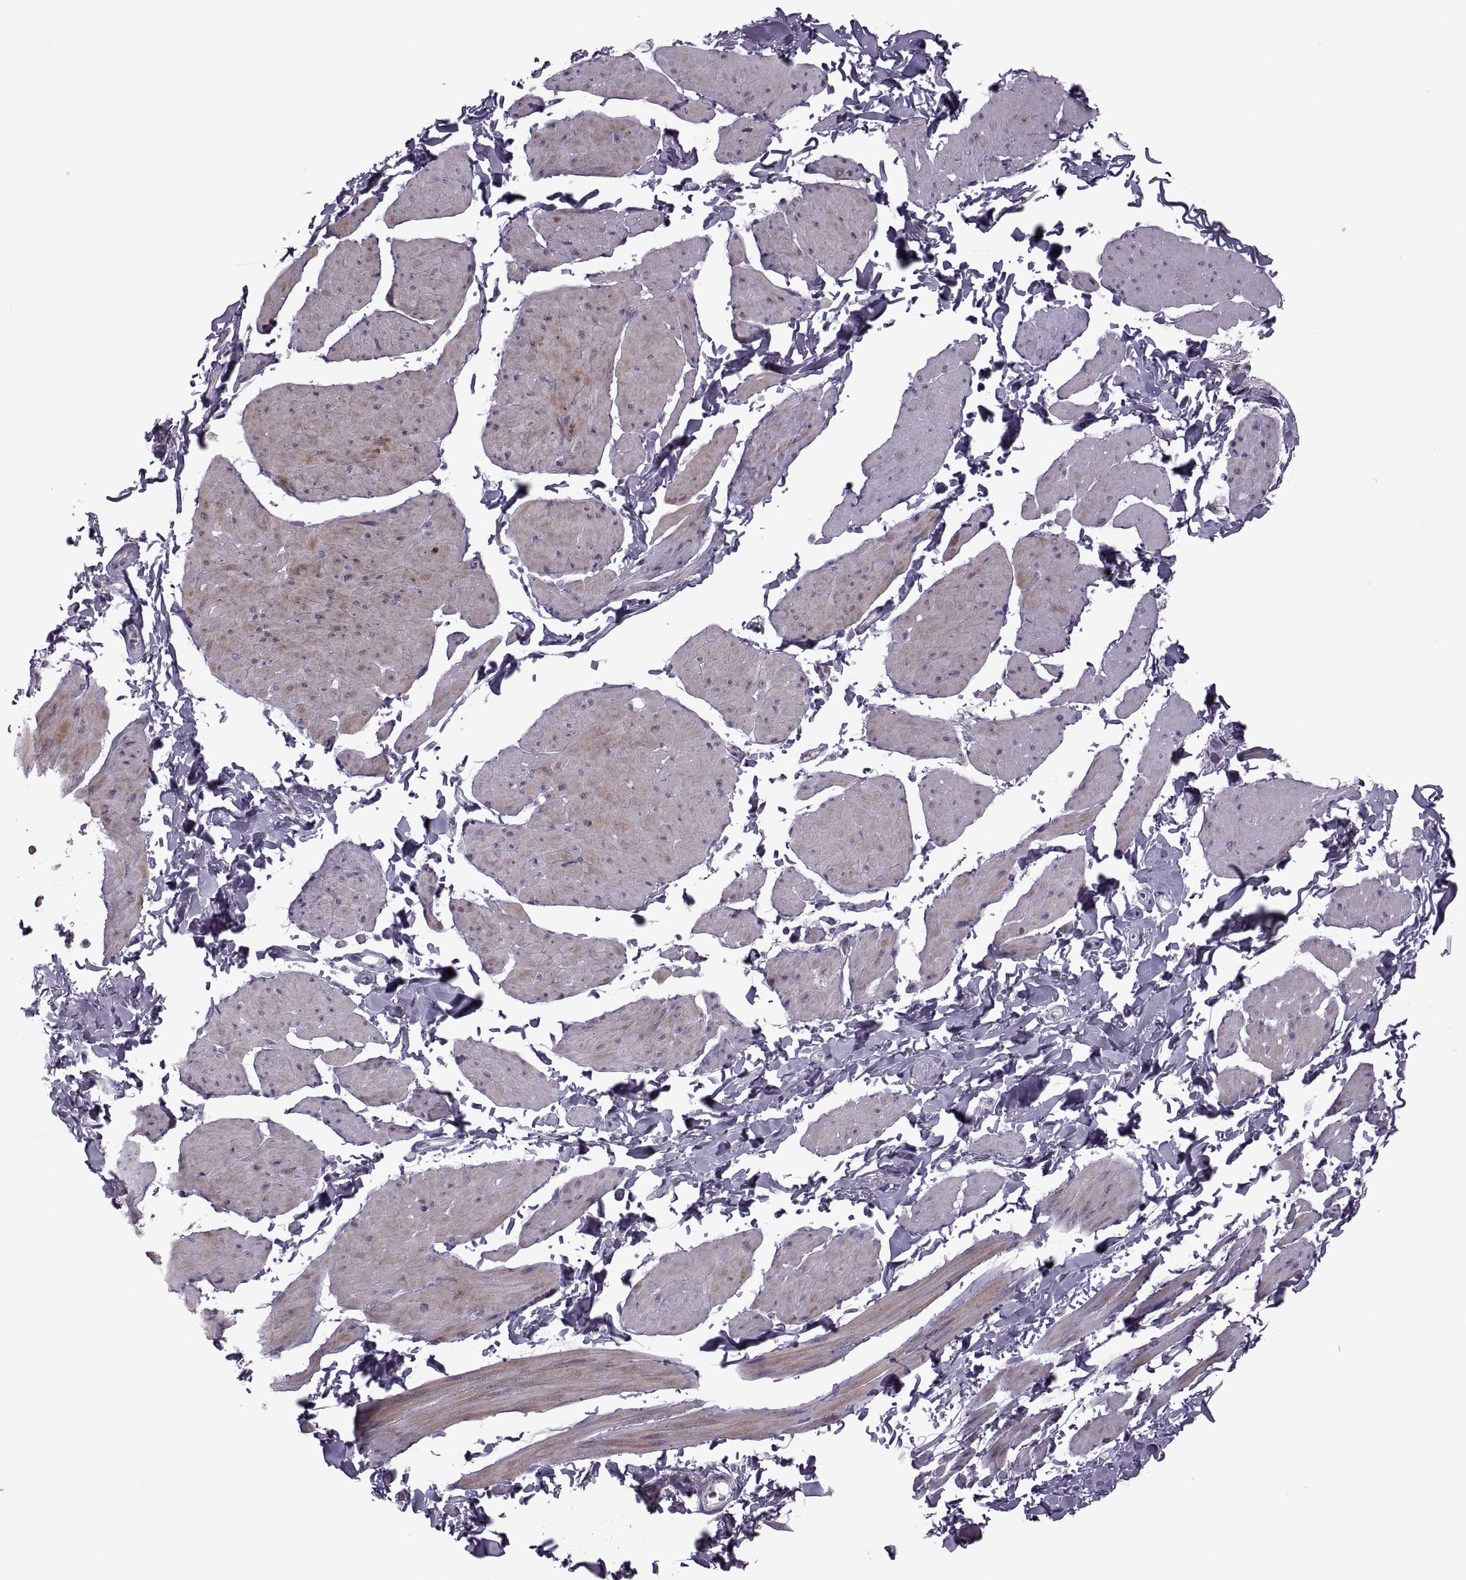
{"staining": {"intensity": "weak", "quantity": "<25%", "location": "cytoplasmic/membranous"}, "tissue": "smooth muscle", "cell_type": "Smooth muscle cells", "image_type": "normal", "snomed": [{"axis": "morphology", "description": "Normal tissue, NOS"}, {"axis": "topography", "description": "Adipose tissue"}, {"axis": "topography", "description": "Smooth muscle"}, {"axis": "topography", "description": "Peripheral nerve tissue"}], "caption": "This photomicrograph is of unremarkable smooth muscle stained with immunohistochemistry to label a protein in brown with the nuclei are counter-stained blue. There is no positivity in smooth muscle cells.", "gene": "PIERCE1", "patient": {"sex": "male", "age": 83}}